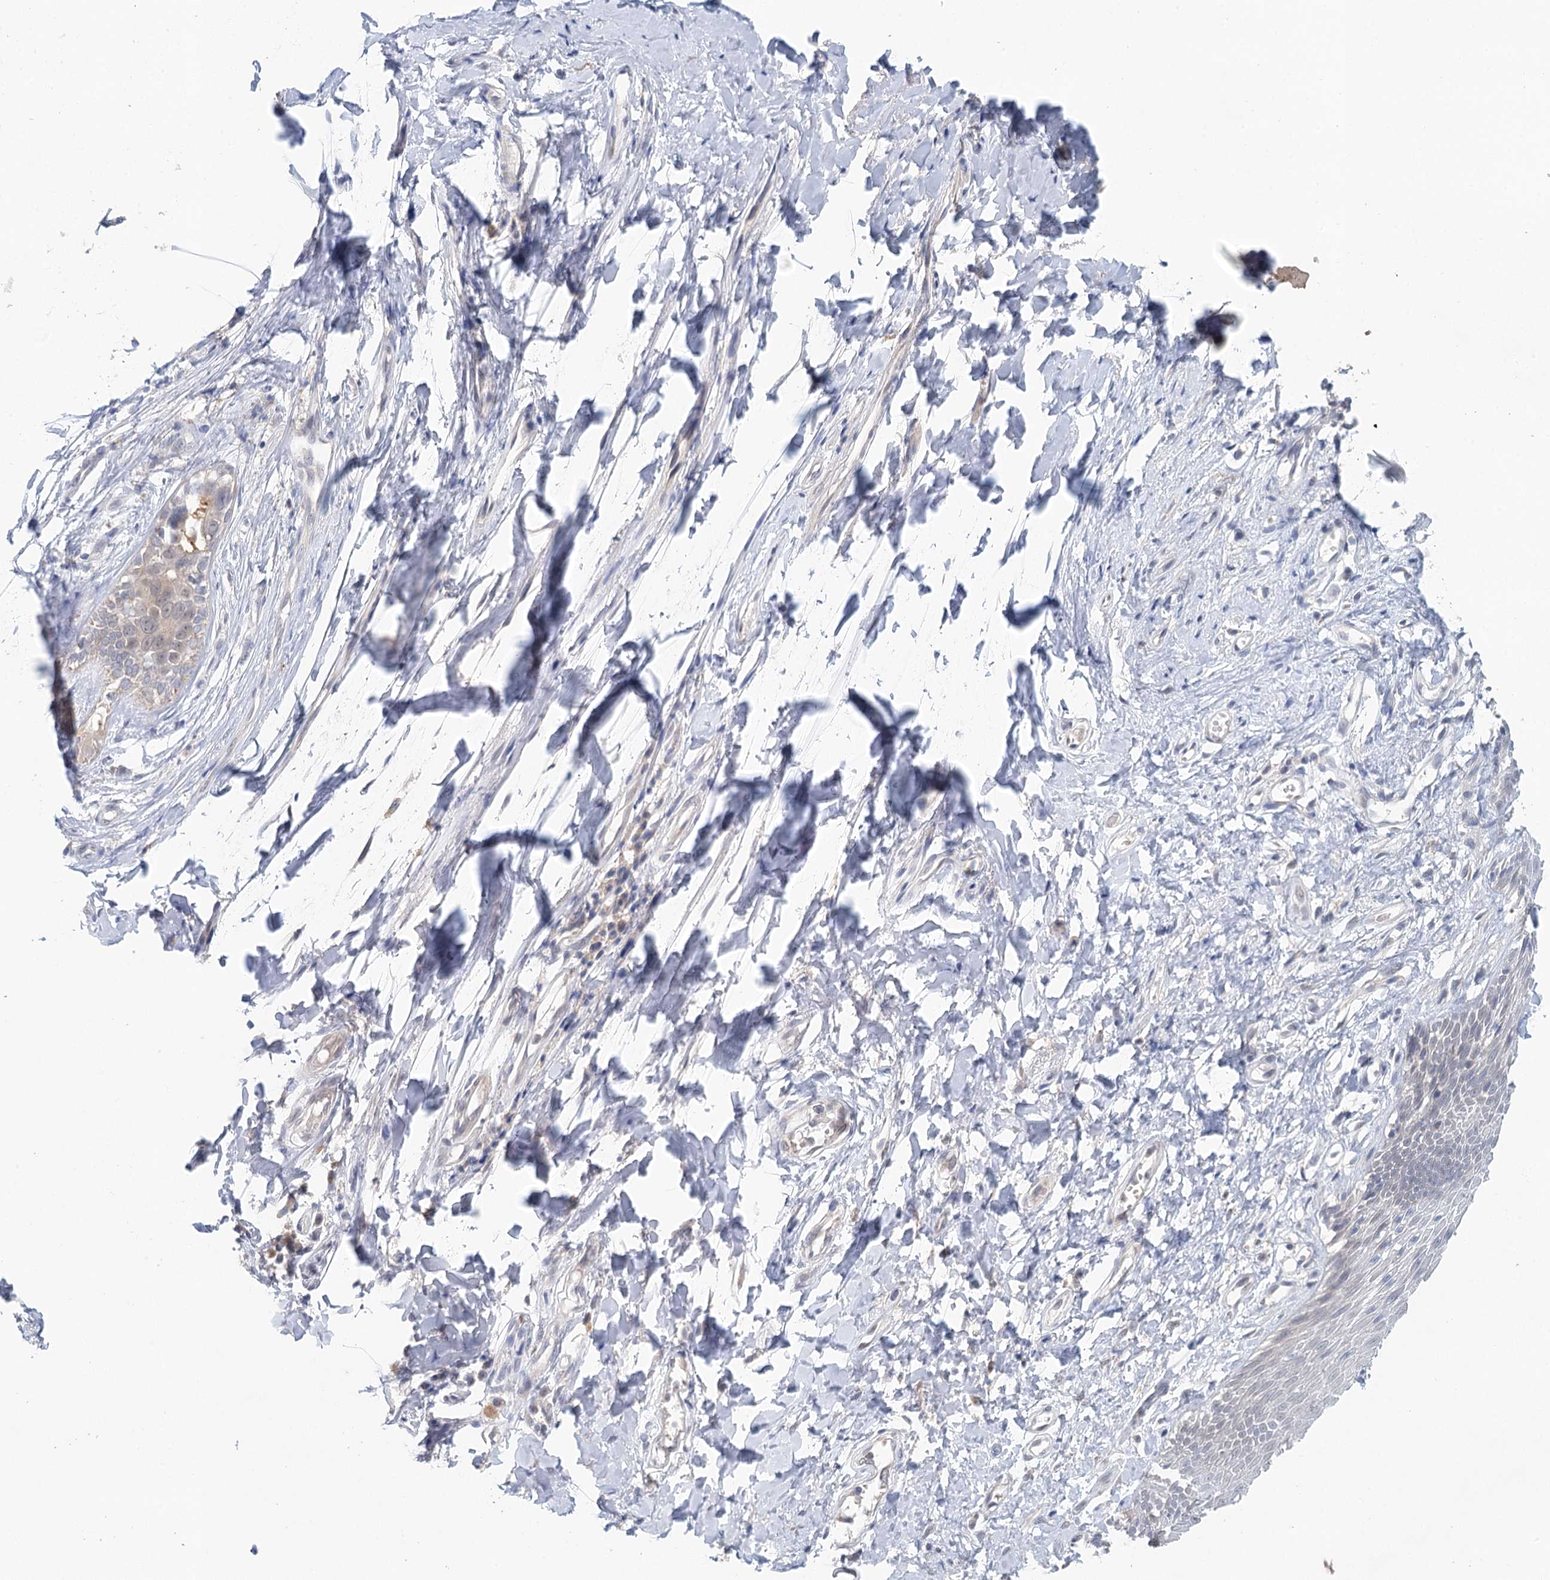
{"staining": {"intensity": "weak", "quantity": "25%-75%", "location": "cytoplasmic/membranous"}, "tissue": "skin", "cell_type": "Epidermal cells", "image_type": "normal", "snomed": [{"axis": "morphology", "description": "Normal tissue, NOS"}, {"axis": "topography", "description": "Anal"}], "caption": "IHC of unremarkable skin displays low levels of weak cytoplasmic/membranous expression in approximately 25%-75% of epidermal cells.", "gene": "BLTP1", "patient": {"sex": "male", "age": 69}}